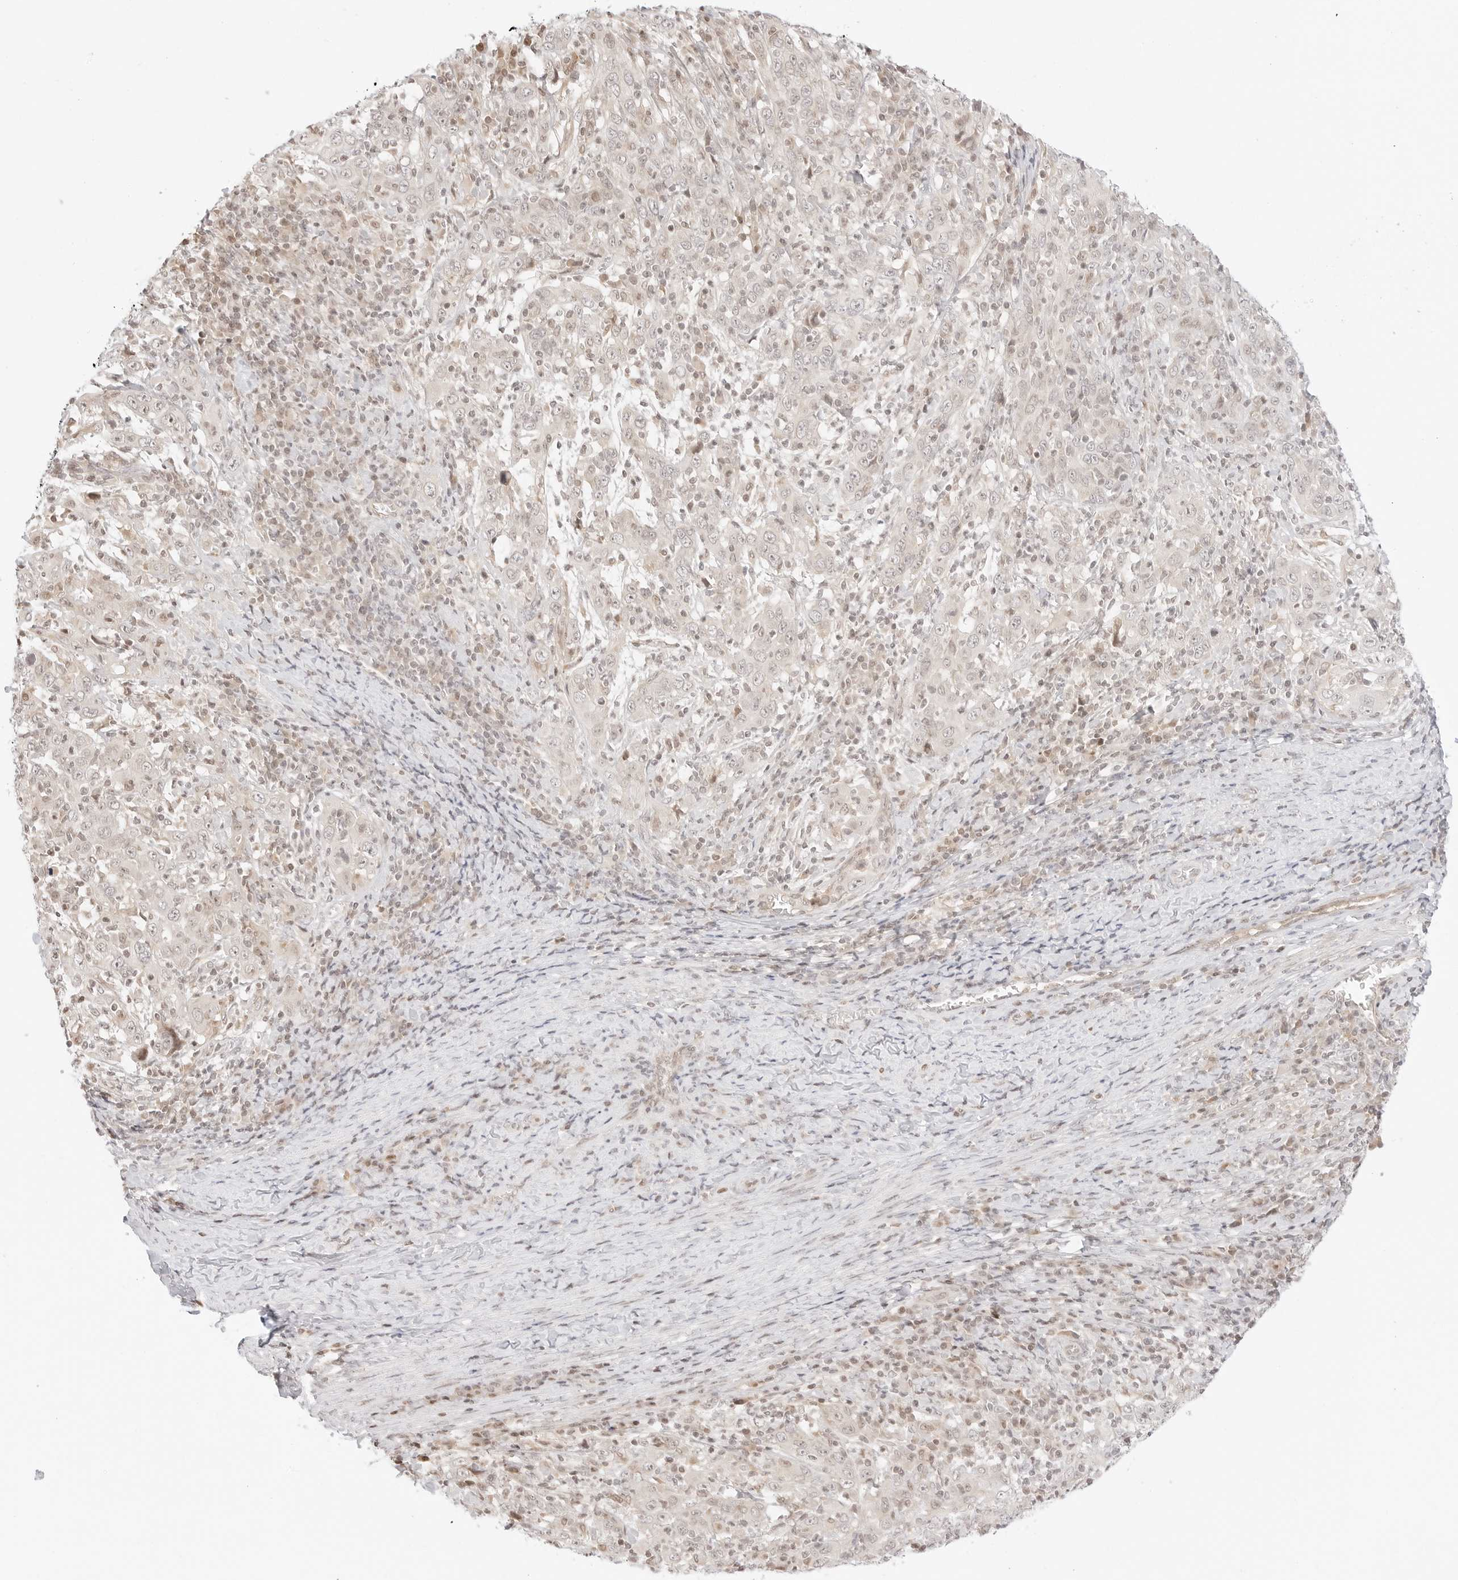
{"staining": {"intensity": "negative", "quantity": "none", "location": "none"}, "tissue": "cervical cancer", "cell_type": "Tumor cells", "image_type": "cancer", "snomed": [{"axis": "morphology", "description": "Squamous cell carcinoma, NOS"}, {"axis": "topography", "description": "Cervix"}], "caption": "Cervical cancer was stained to show a protein in brown. There is no significant expression in tumor cells. Nuclei are stained in blue.", "gene": "RPS6KL1", "patient": {"sex": "female", "age": 46}}